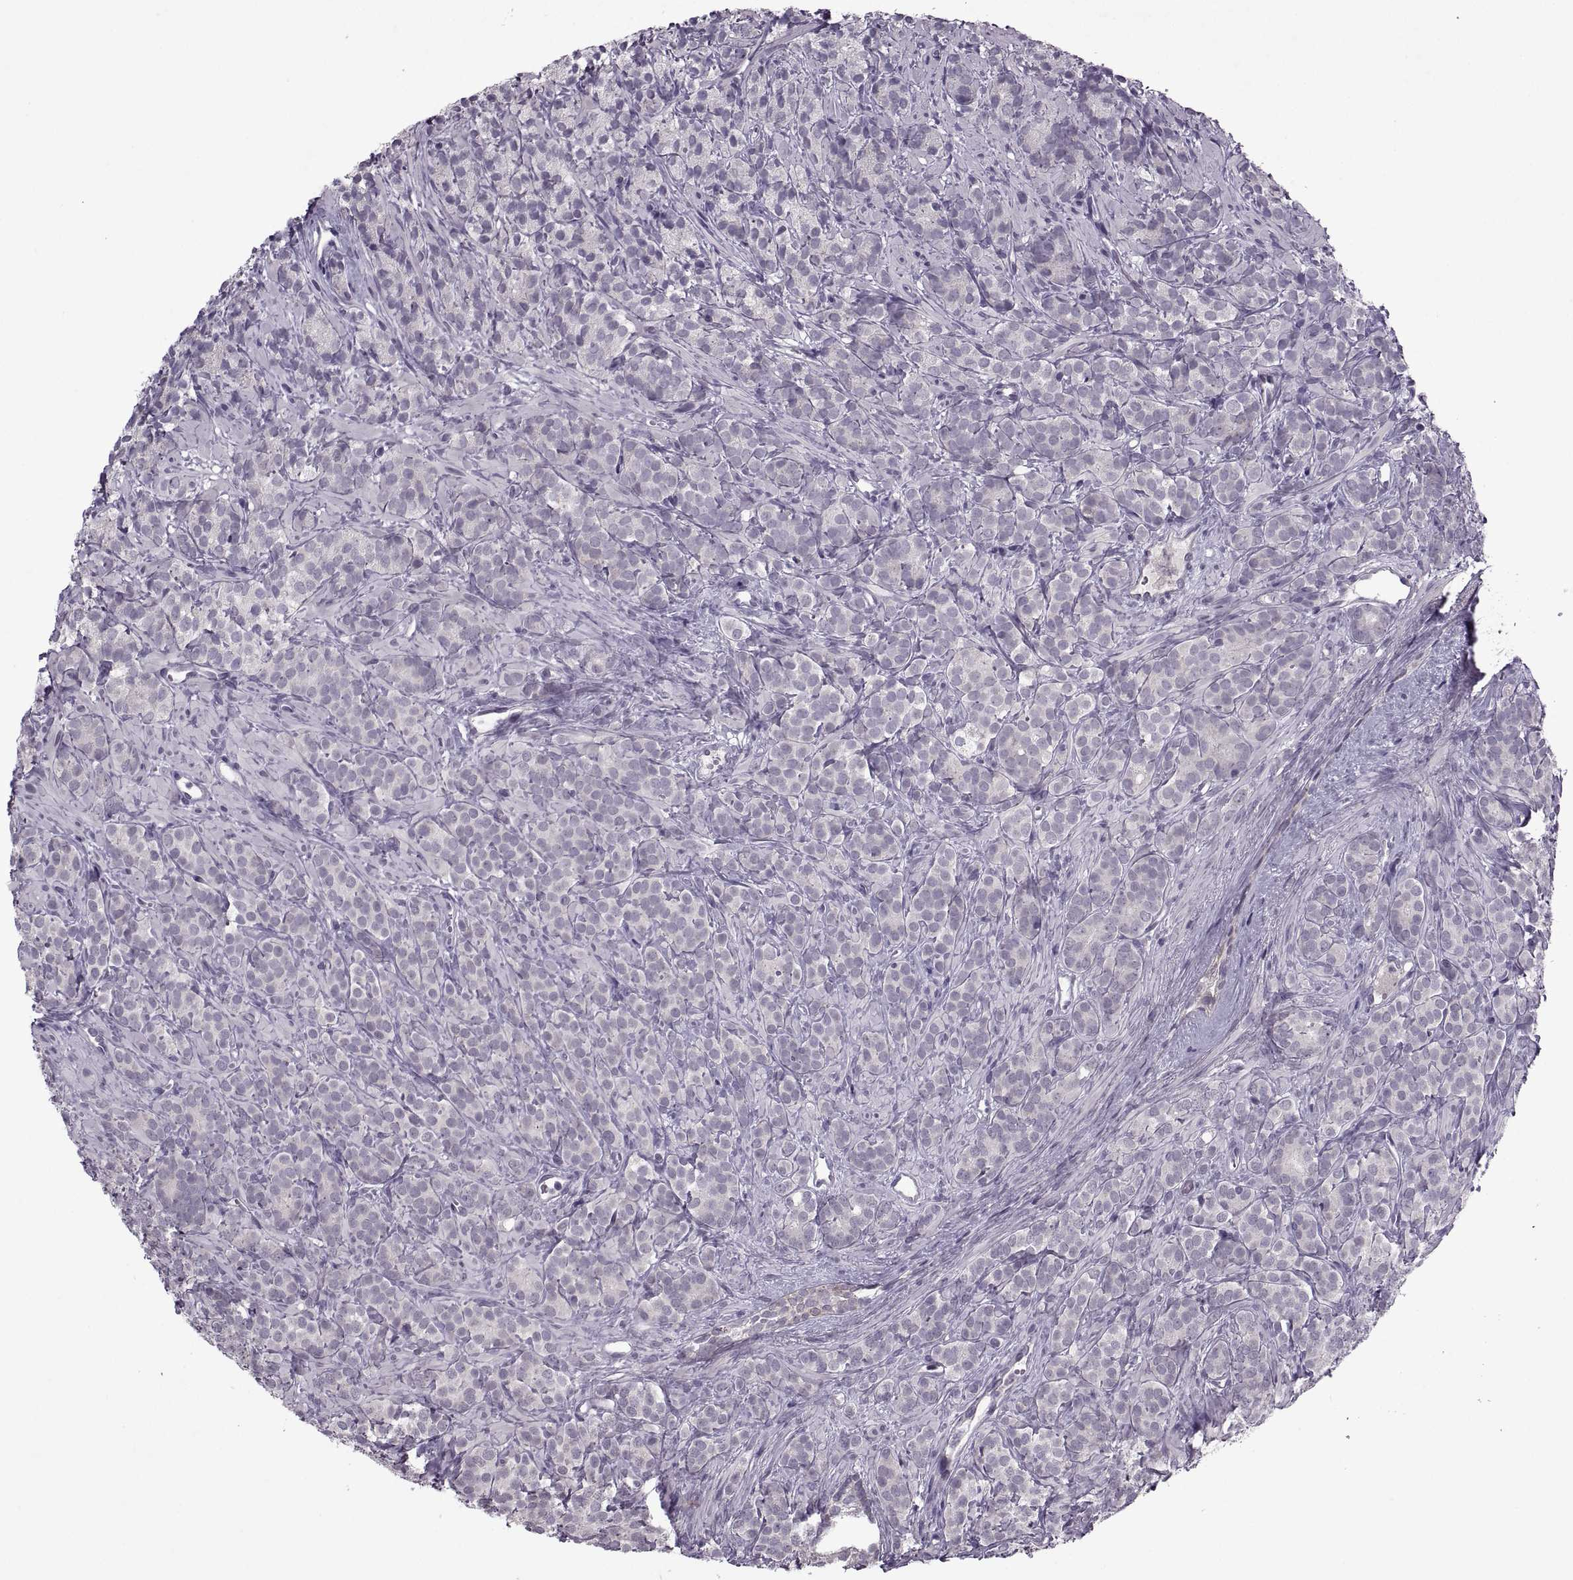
{"staining": {"intensity": "negative", "quantity": "none", "location": "none"}, "tissue": "prostate cancer", "cell_type": "Tumor cells", "image_type": "cancer", "snomed": [{"axis": "morphology", "description": "Adenocarcinoma, High grade"}, {"axis": "topography", "description": "Prostate"}], "caption": "High magnification brightfield microscopy of adenocarcinoma (high-grade) (prostate) stained with DAB (brown) and counterstained with hematoxylin (blue): tumor cells show no significant staining.", "gene": "MGAT4D", "patient": {"sex": "male", "age": 84}}